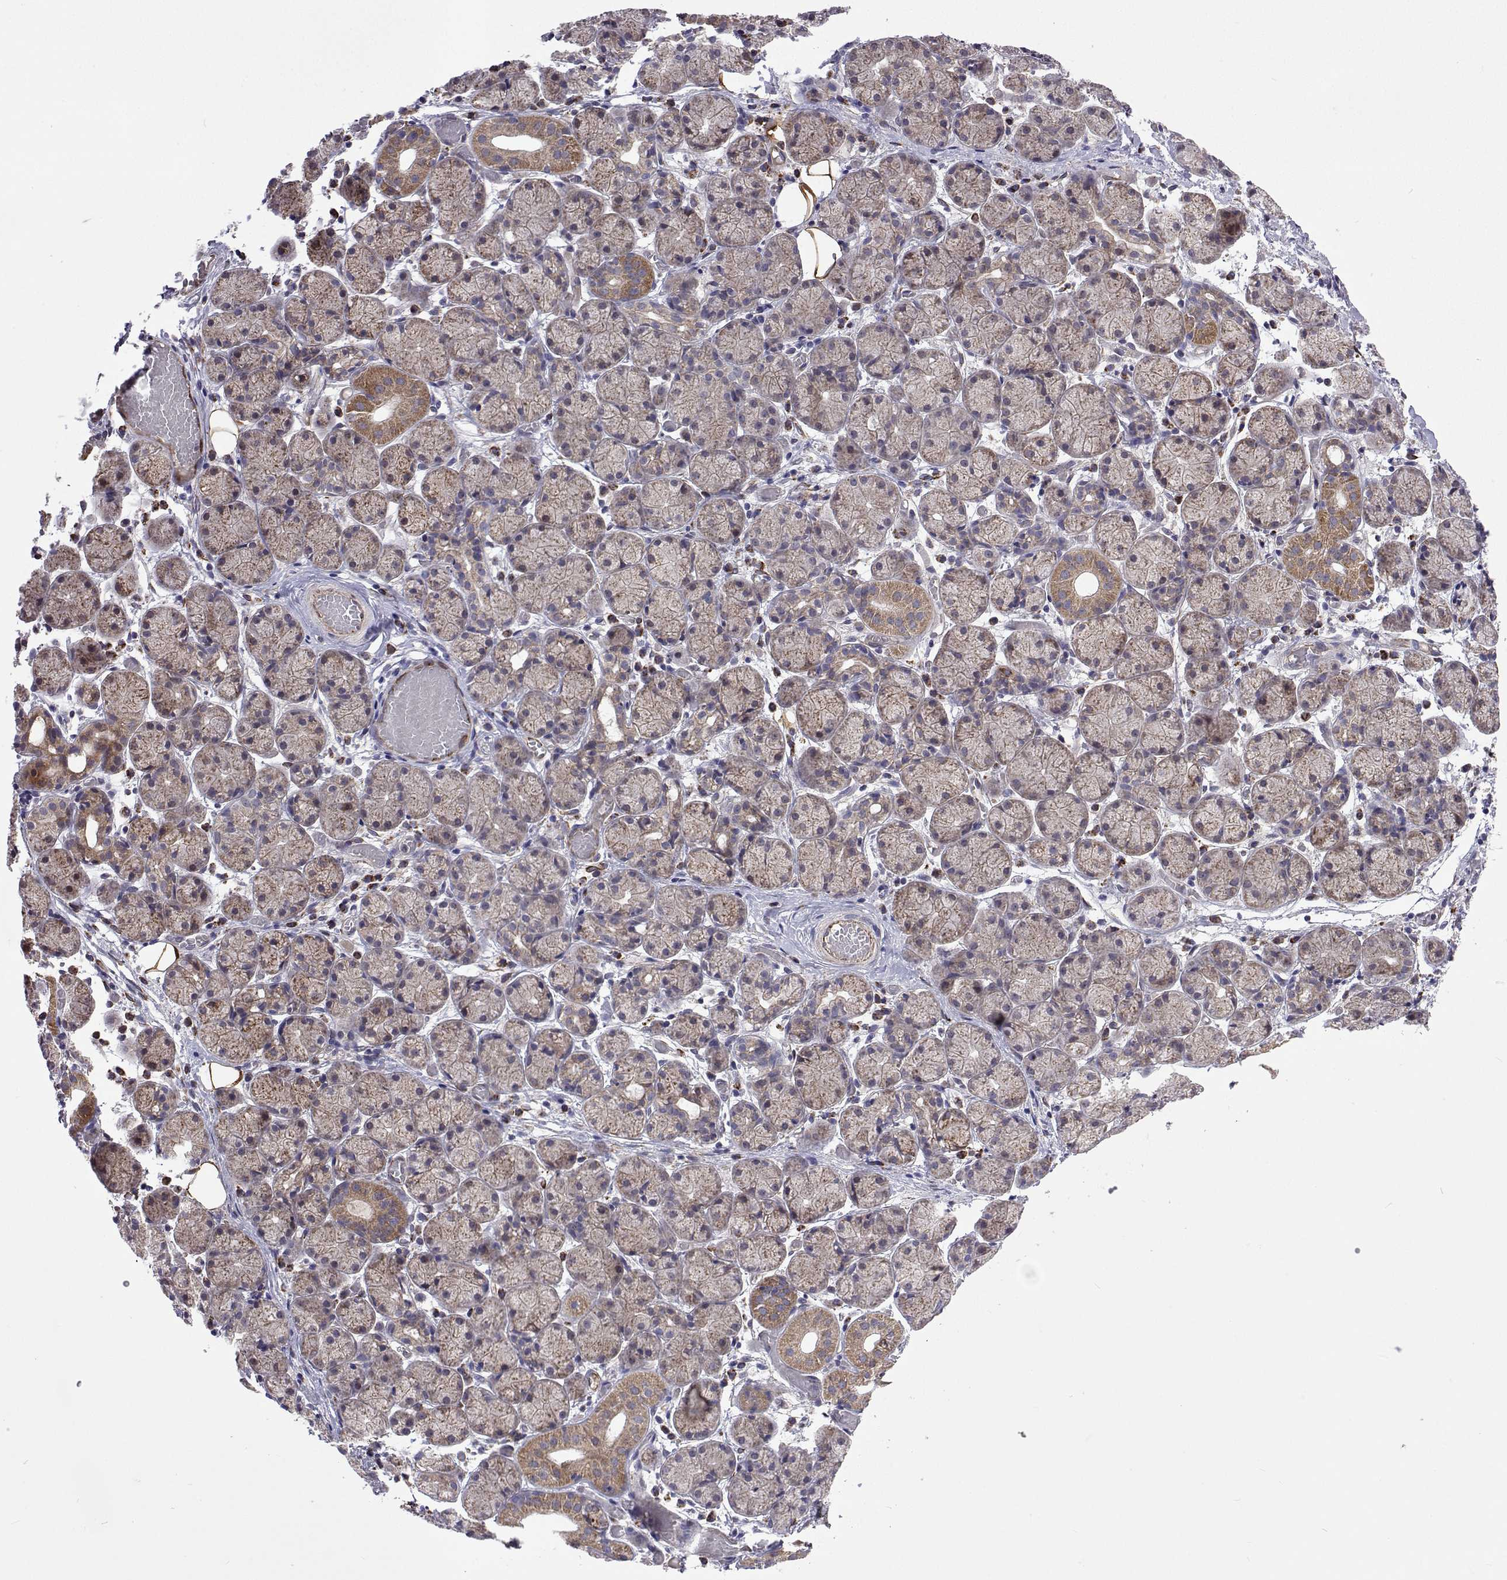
{"staining": {"intensity": "moderate", "quantity": "<25%", "location": "cytoplasmic/membranous"}, "tissue": "salivary gland", "cell_type": "Glandular cells", "image_type": "normal", "snomed": [{"axis": "morphology", "description": "Normal tissue, NOS"}, {"axis": "topography", "description": "Salivary gland"}], "caption": "Human salivary gland stained for a protein (brown) reveals moderate cytoplasmic/membranous positive expression in about <25% of glandular cells.", "gene": "DHTKD1", "patient": {"sex": "female", "age": 24}}